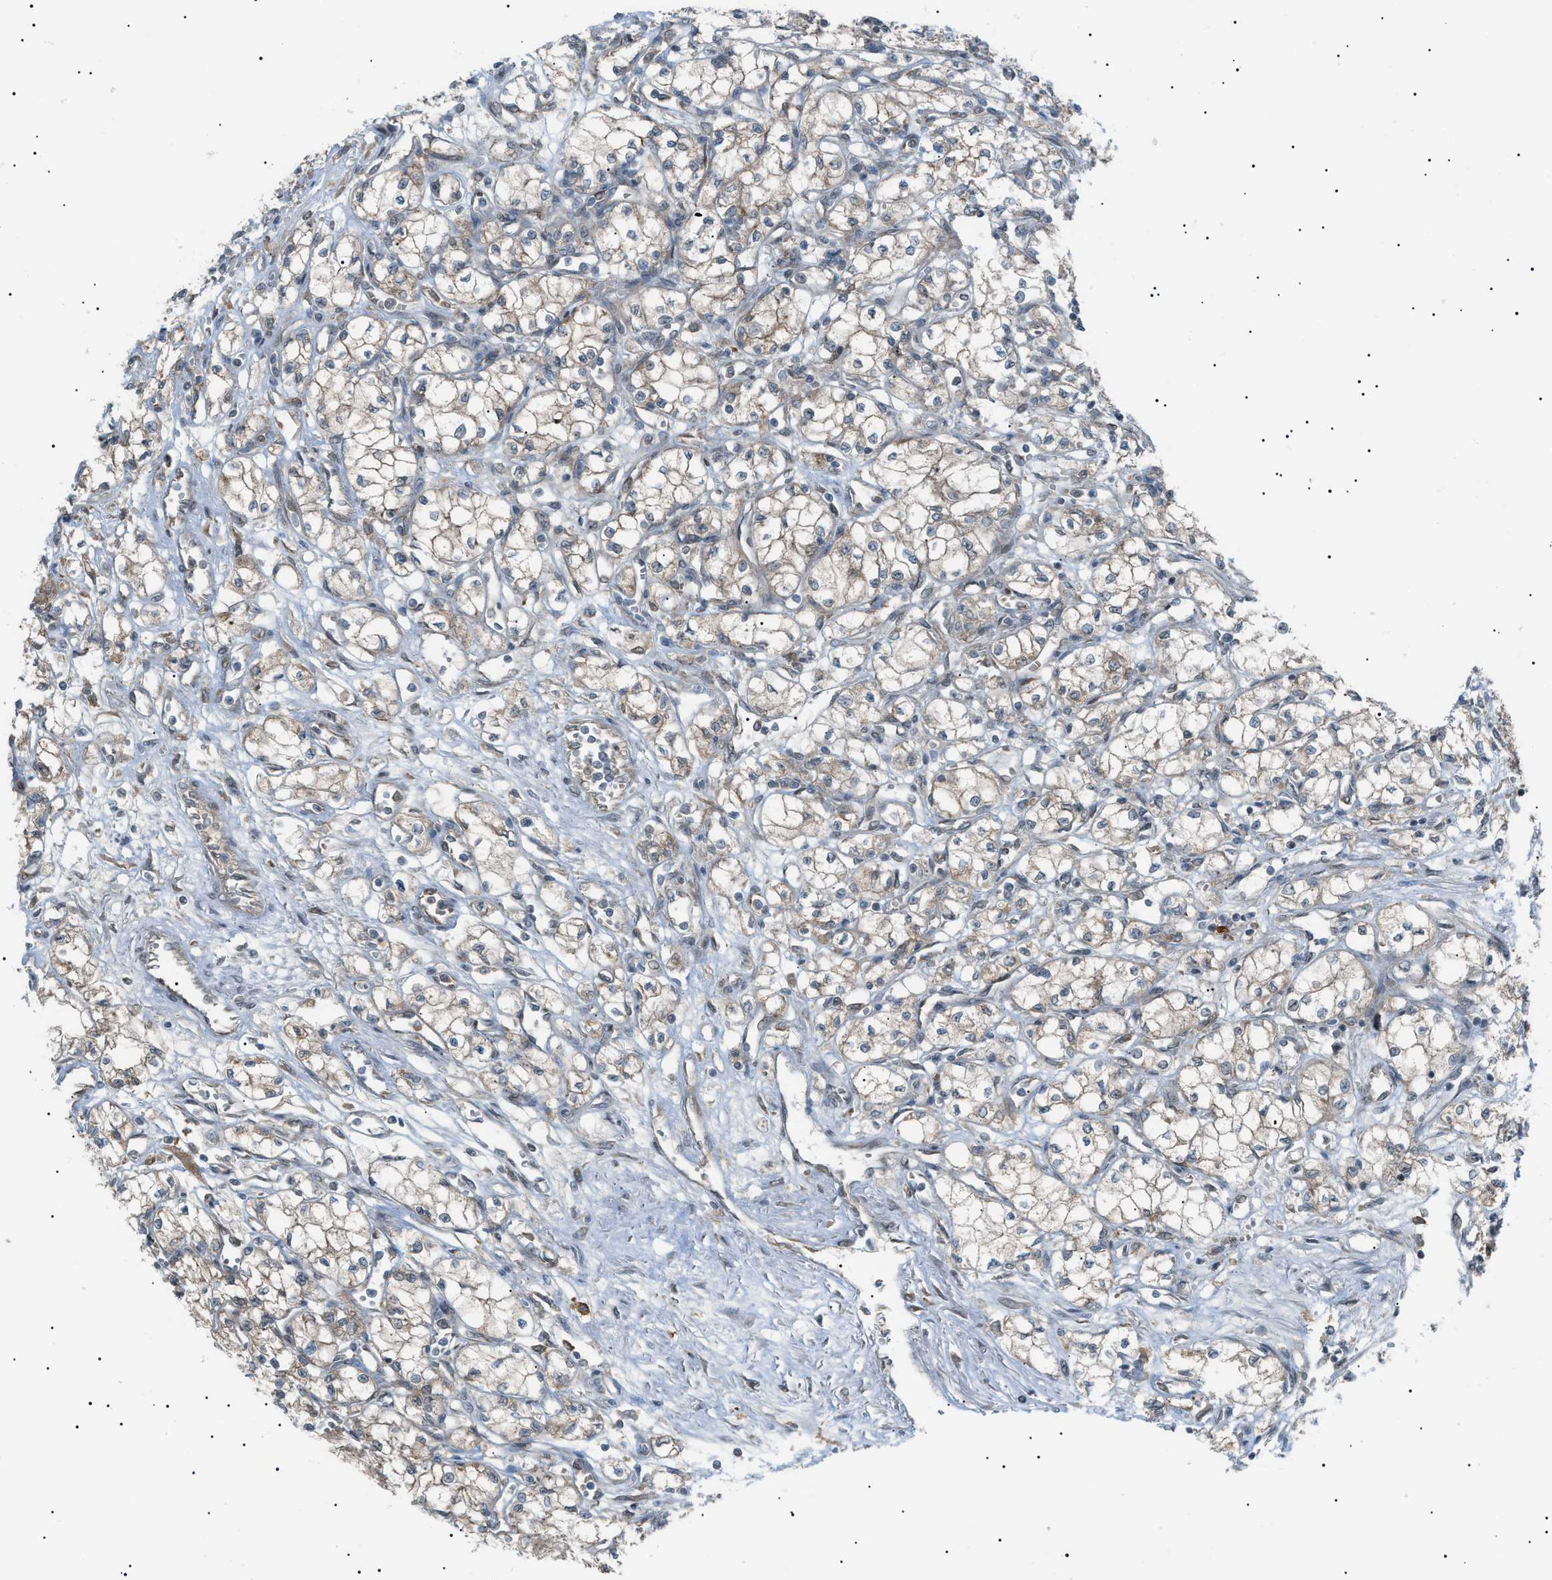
{"staining": {"intensity": "moderate", "quantity": ">75%", "location": "cytoplasmic/membranous"}, "tissue": "renal cancer", "cell_type": "Tumor cells", "image_type": "cancer", "snomed": [{"axis": "morphology", "description": "Normal tissue, NOS"}, {"axis": "morphology", "description": "Adenocarcinoma, NOS"}, {"axis": "topography", "description": "Kidney"}], "caption": "Tumor cells demonstrate medium levels of moderate cytoplasmic/membranous staining in about >75% of cells in human adenocarcinoma (renal).", "gene": "LPIN2", "patient": {"sex": "male", "age": 59}}